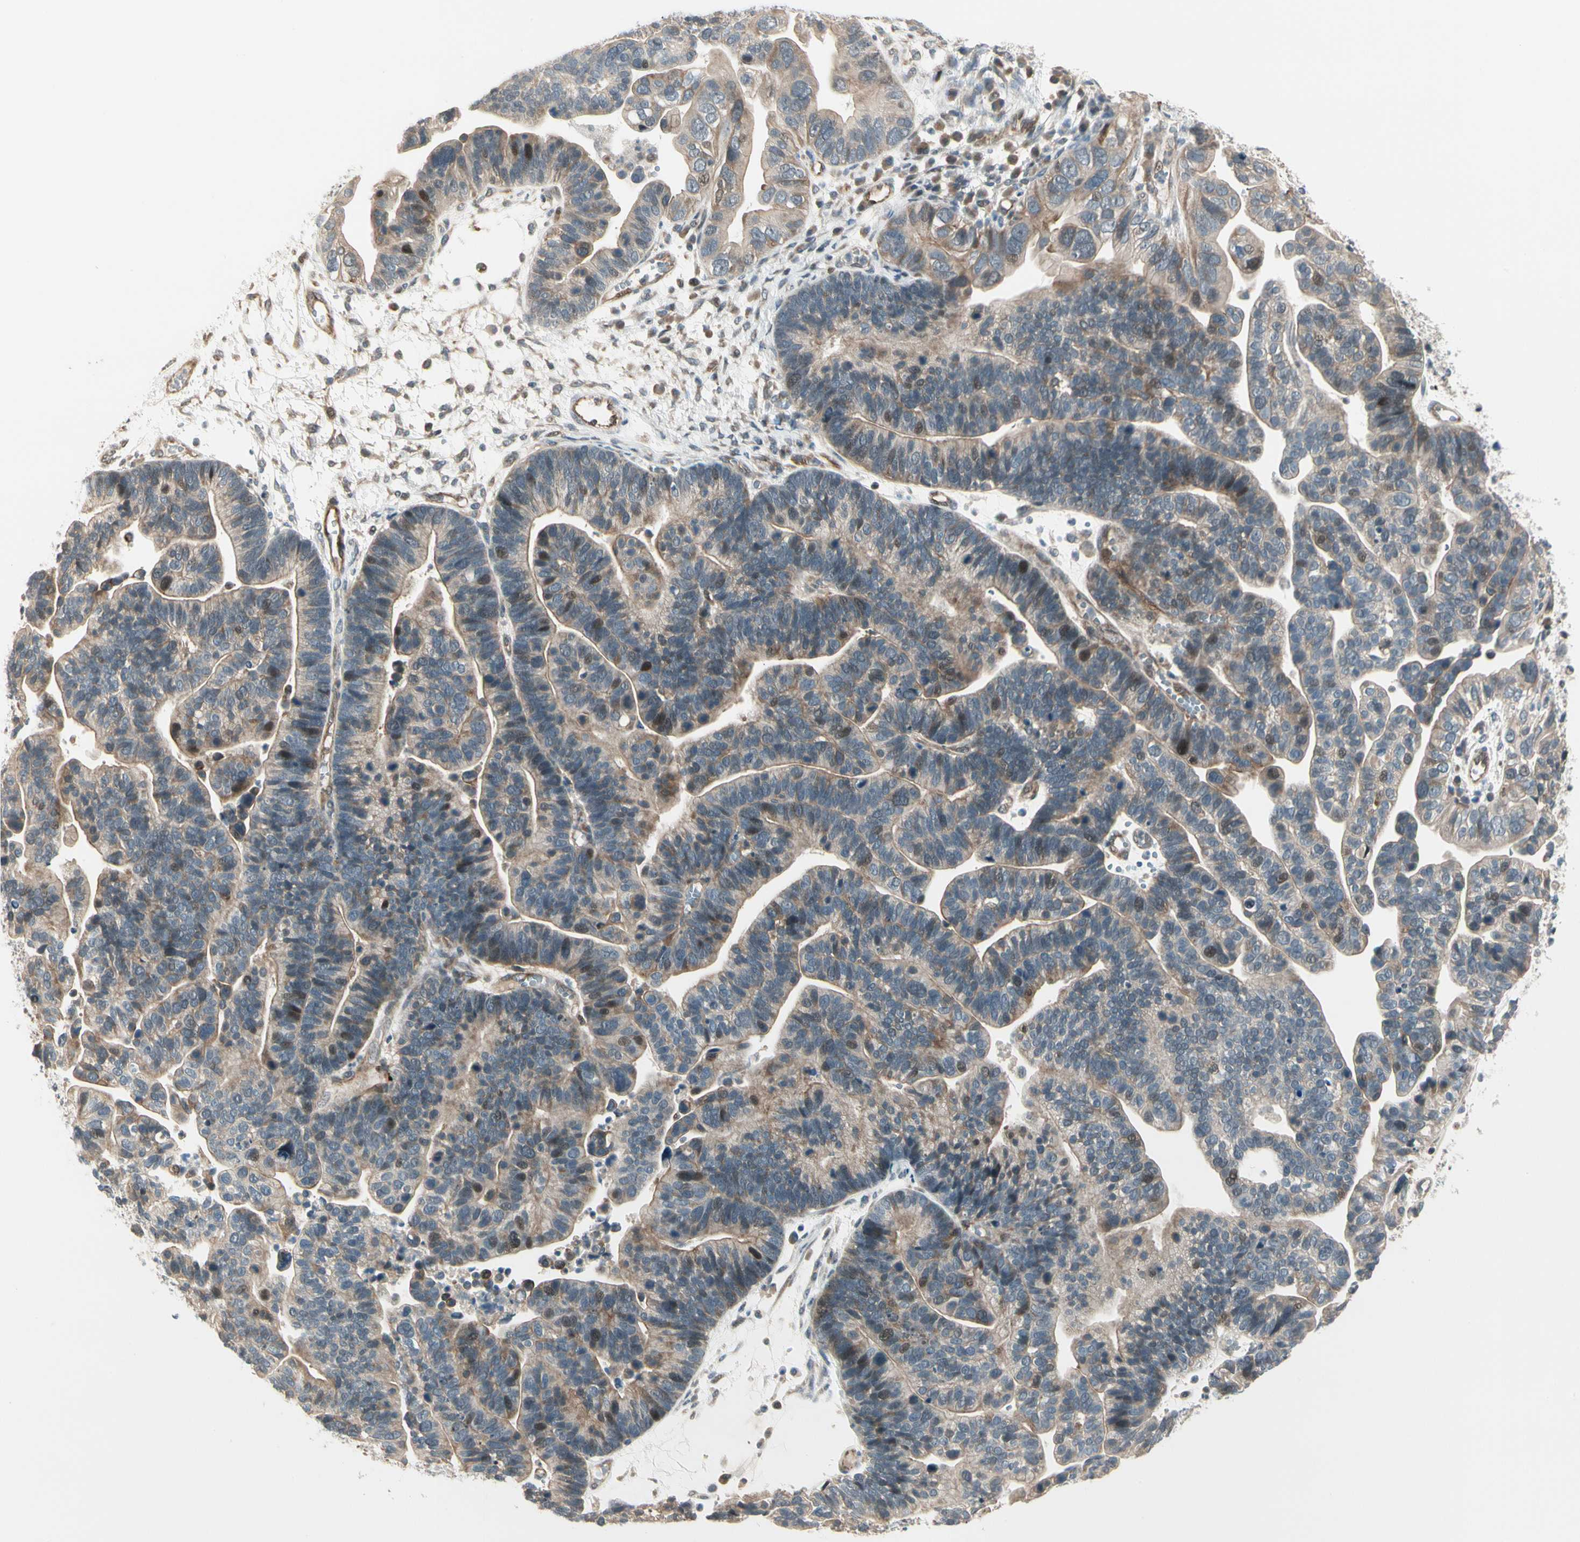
{"staining": {"intensity": "weak", "quantity": ">75%", "location": "cytoplasmic/membranous,nuclear"}, "tissue": "ovarian cancer", "cell_type": "Tumor cells", "image_type": "cancer", "snomed": [{"axis": "morphology", "description": "Cystadenocarcinoma, serous, NOS"}, {"axis": "topography", "description": "Ovary"}], "caption": "There is low levels of weak cytoplasmic/membranous and nuclear positivity in tumor cells of serous cystadenocarcinoma (ovarian), as demonstrated by immunohistochemical staining (brown color).", "gene": "SVBP", "patient": {"sex": "female", "age": 56}}